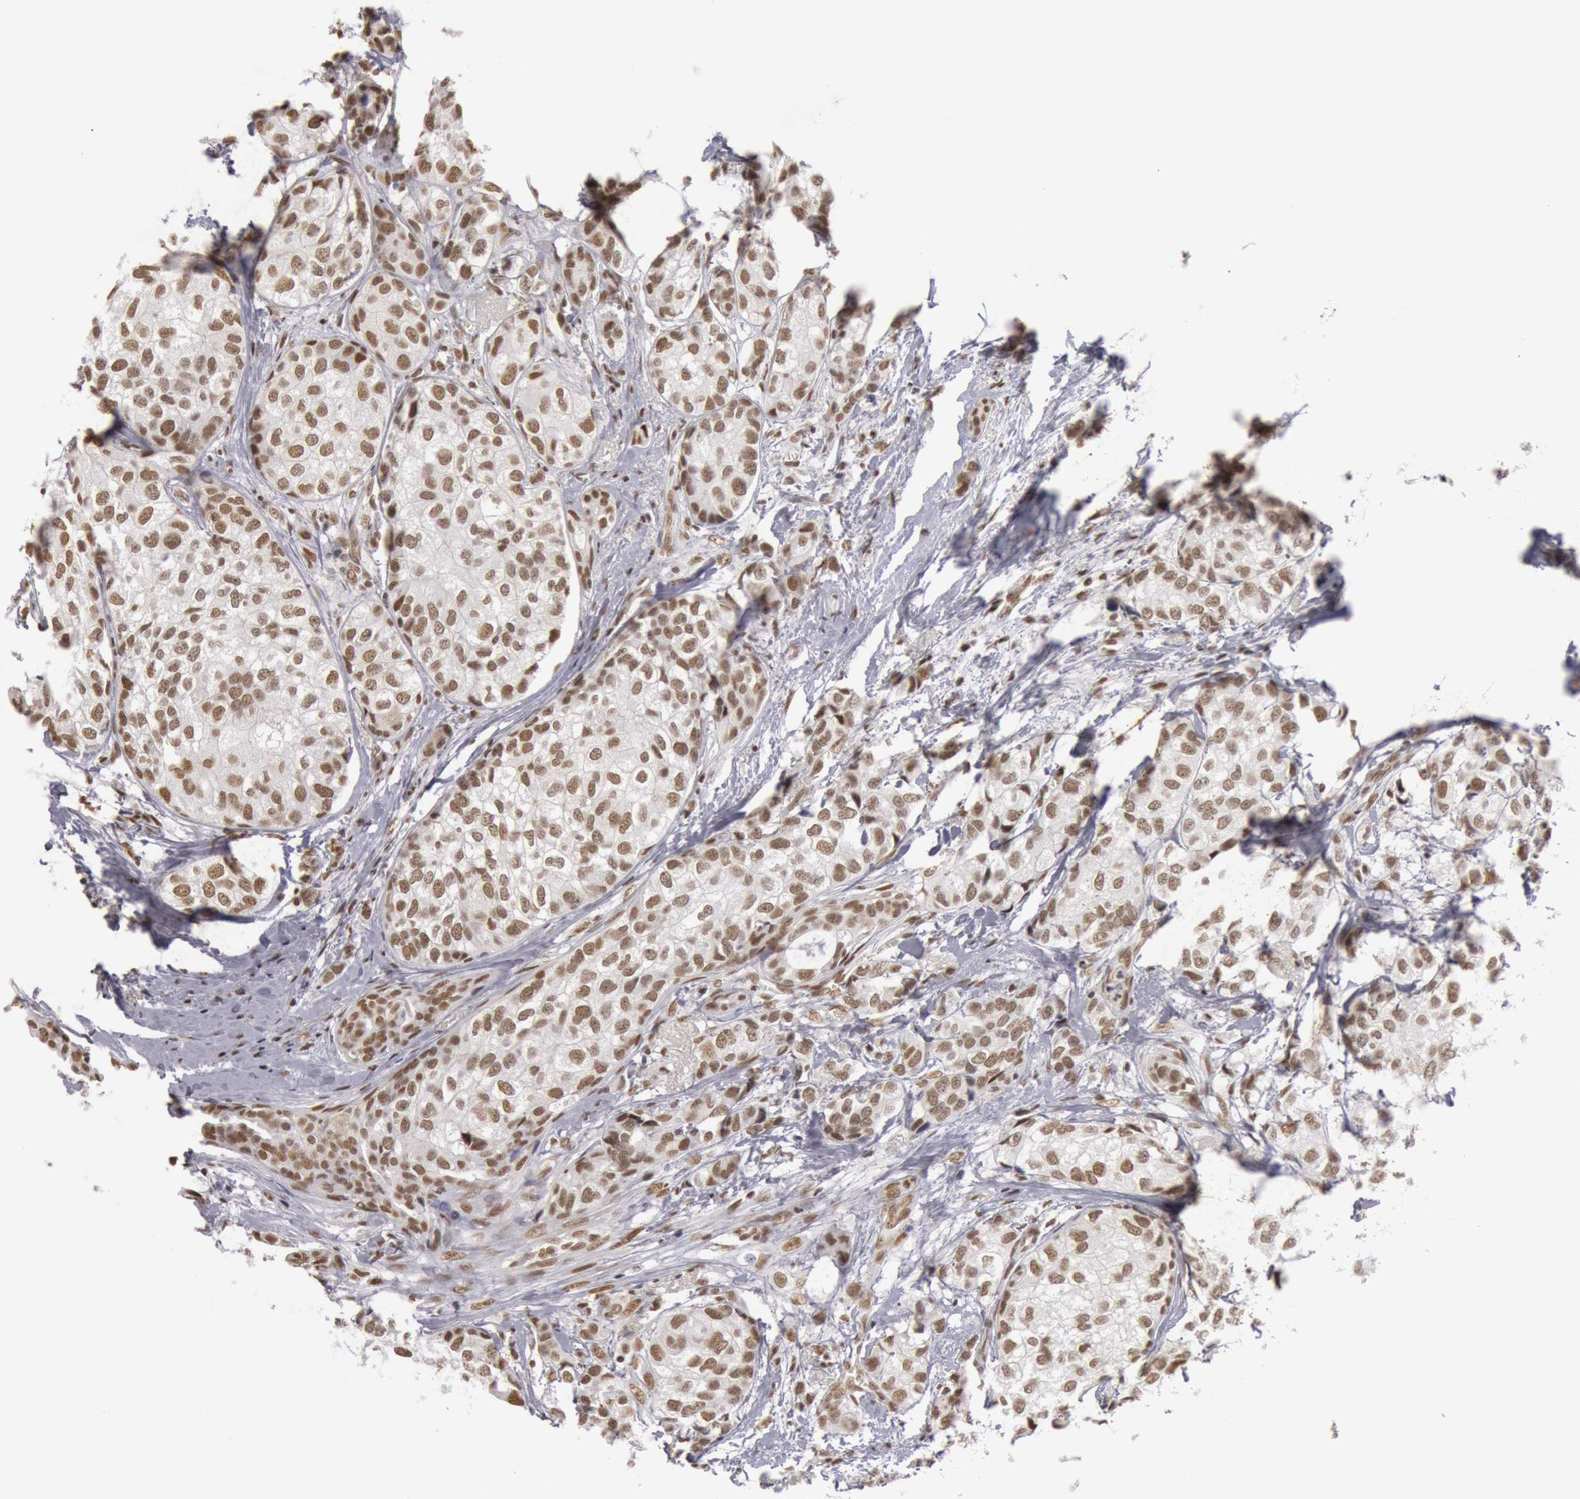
{"staining": {"intensity": "moderate", "quantity": ">75%", "location": "nuclear"}, "tissue": "breast cancer", "cell_type": "Tumor cells", "image_type": "cancer", "snomed": [{"axis": "morphology", "description": "Duct carcinoma"}, {"axis": "topography", "description": "Breast"}], "caption": "Immunohistochemical staining of human breast cancer exhibits medium levels of moderate nuclear staining in about >75% of tumor cells. (IHC, brightfield microscopy, high magnification).", "gene": "ESS2", "patient": {"sex": "female", "age": 68}}